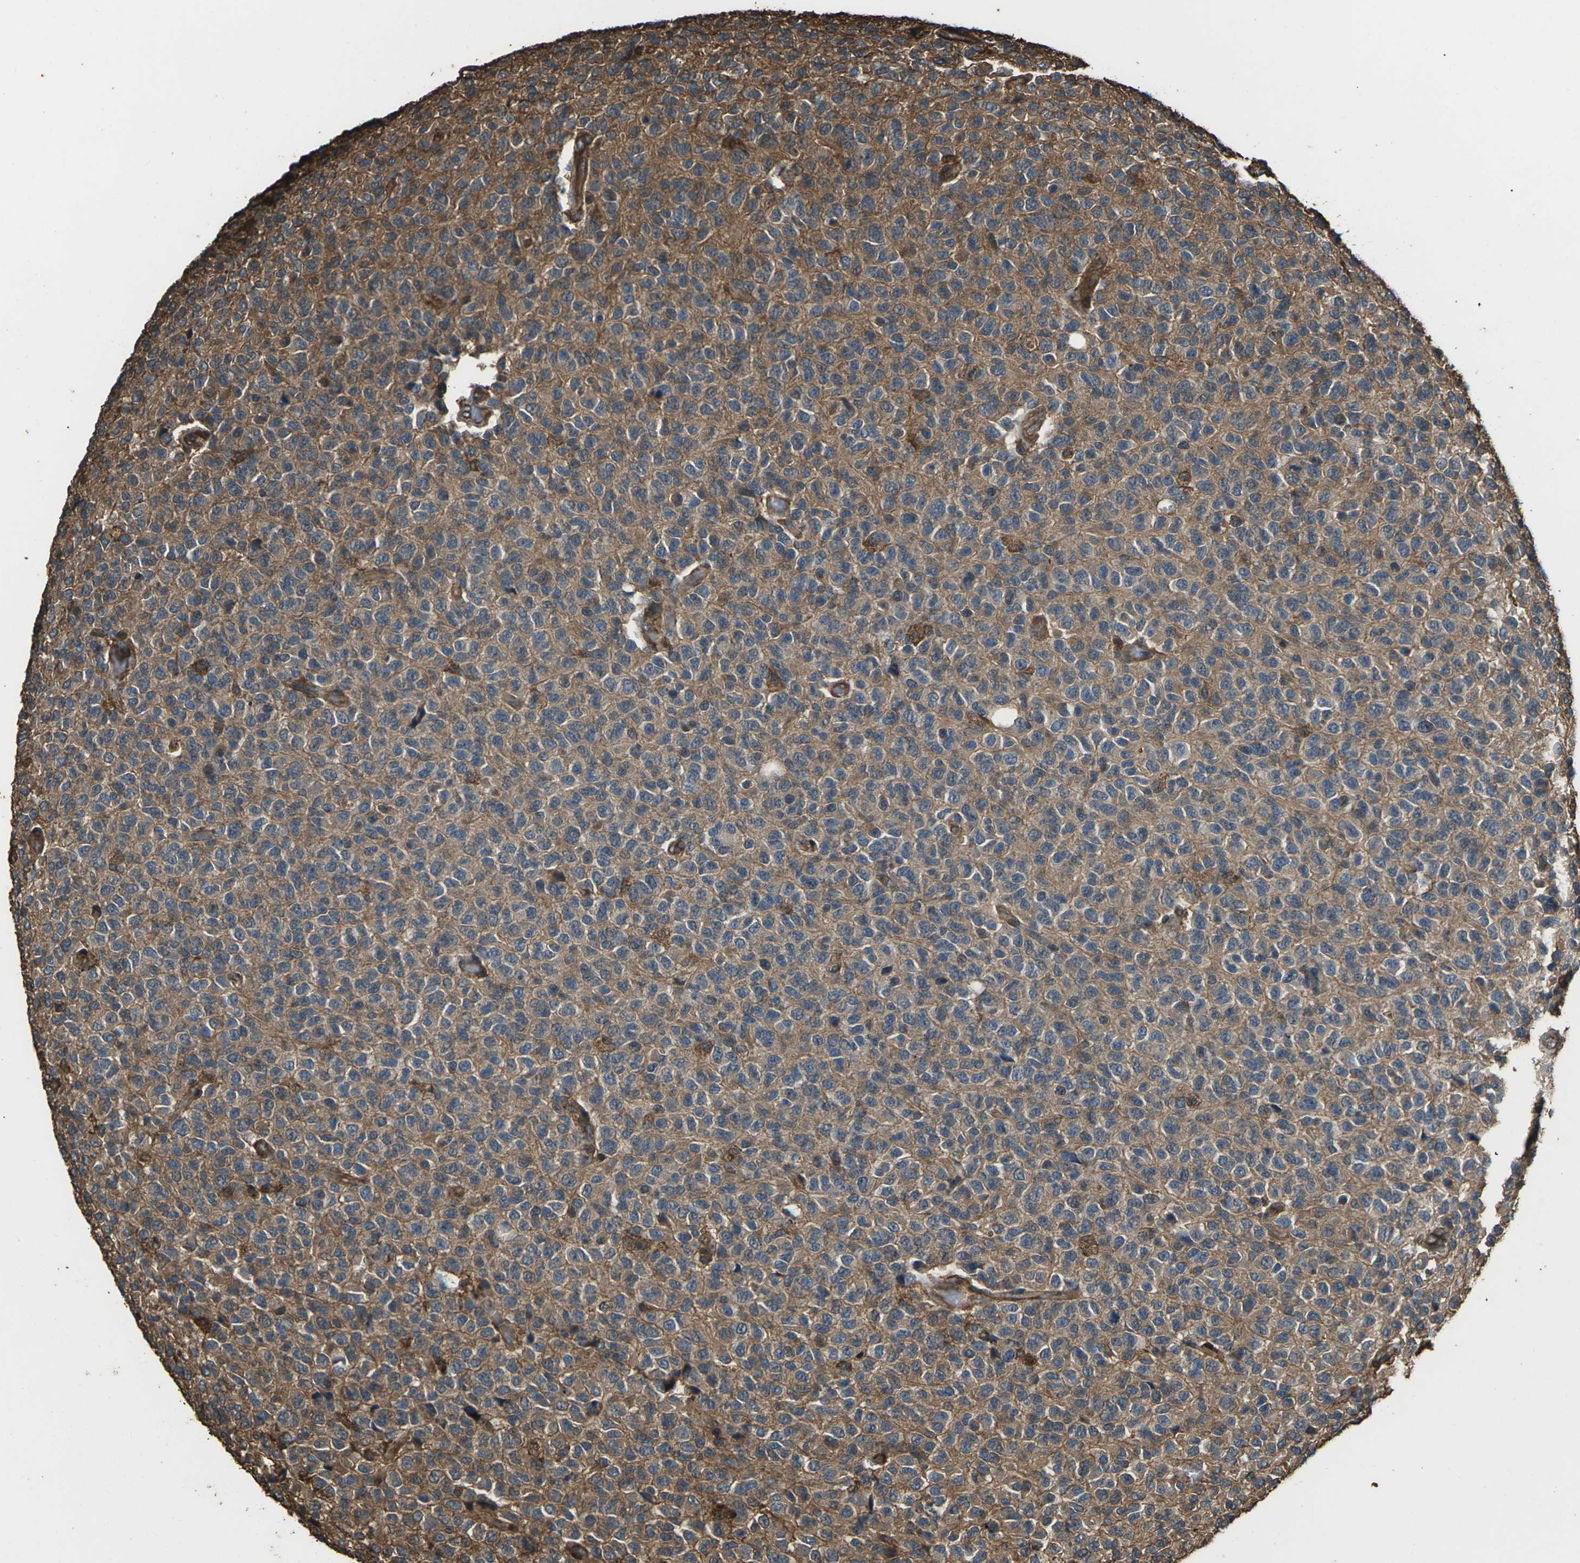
{"staining": {"intensity": "moderate", "quantity": ">75%", "location": "cytoplasmic/membranous"}, "tissue": "glioma", "cell_type": "Tumor cells", "image_type": "cancer", "snomed": [{"axis": "morphology", "description": "Glioma, malignant, High grade"}, {"axis": "topography", "description": "pancreas cauda"}], "caption": "The immunohistochemical stain highlights moderate cytoplasmic/membranous staining in tumor cells of glioma tissue. The protein of interest is shown in brown color, while the nuclei are stained blue.", "gene": "DHPS", "patient": {"sex": "male", "age": 60}}